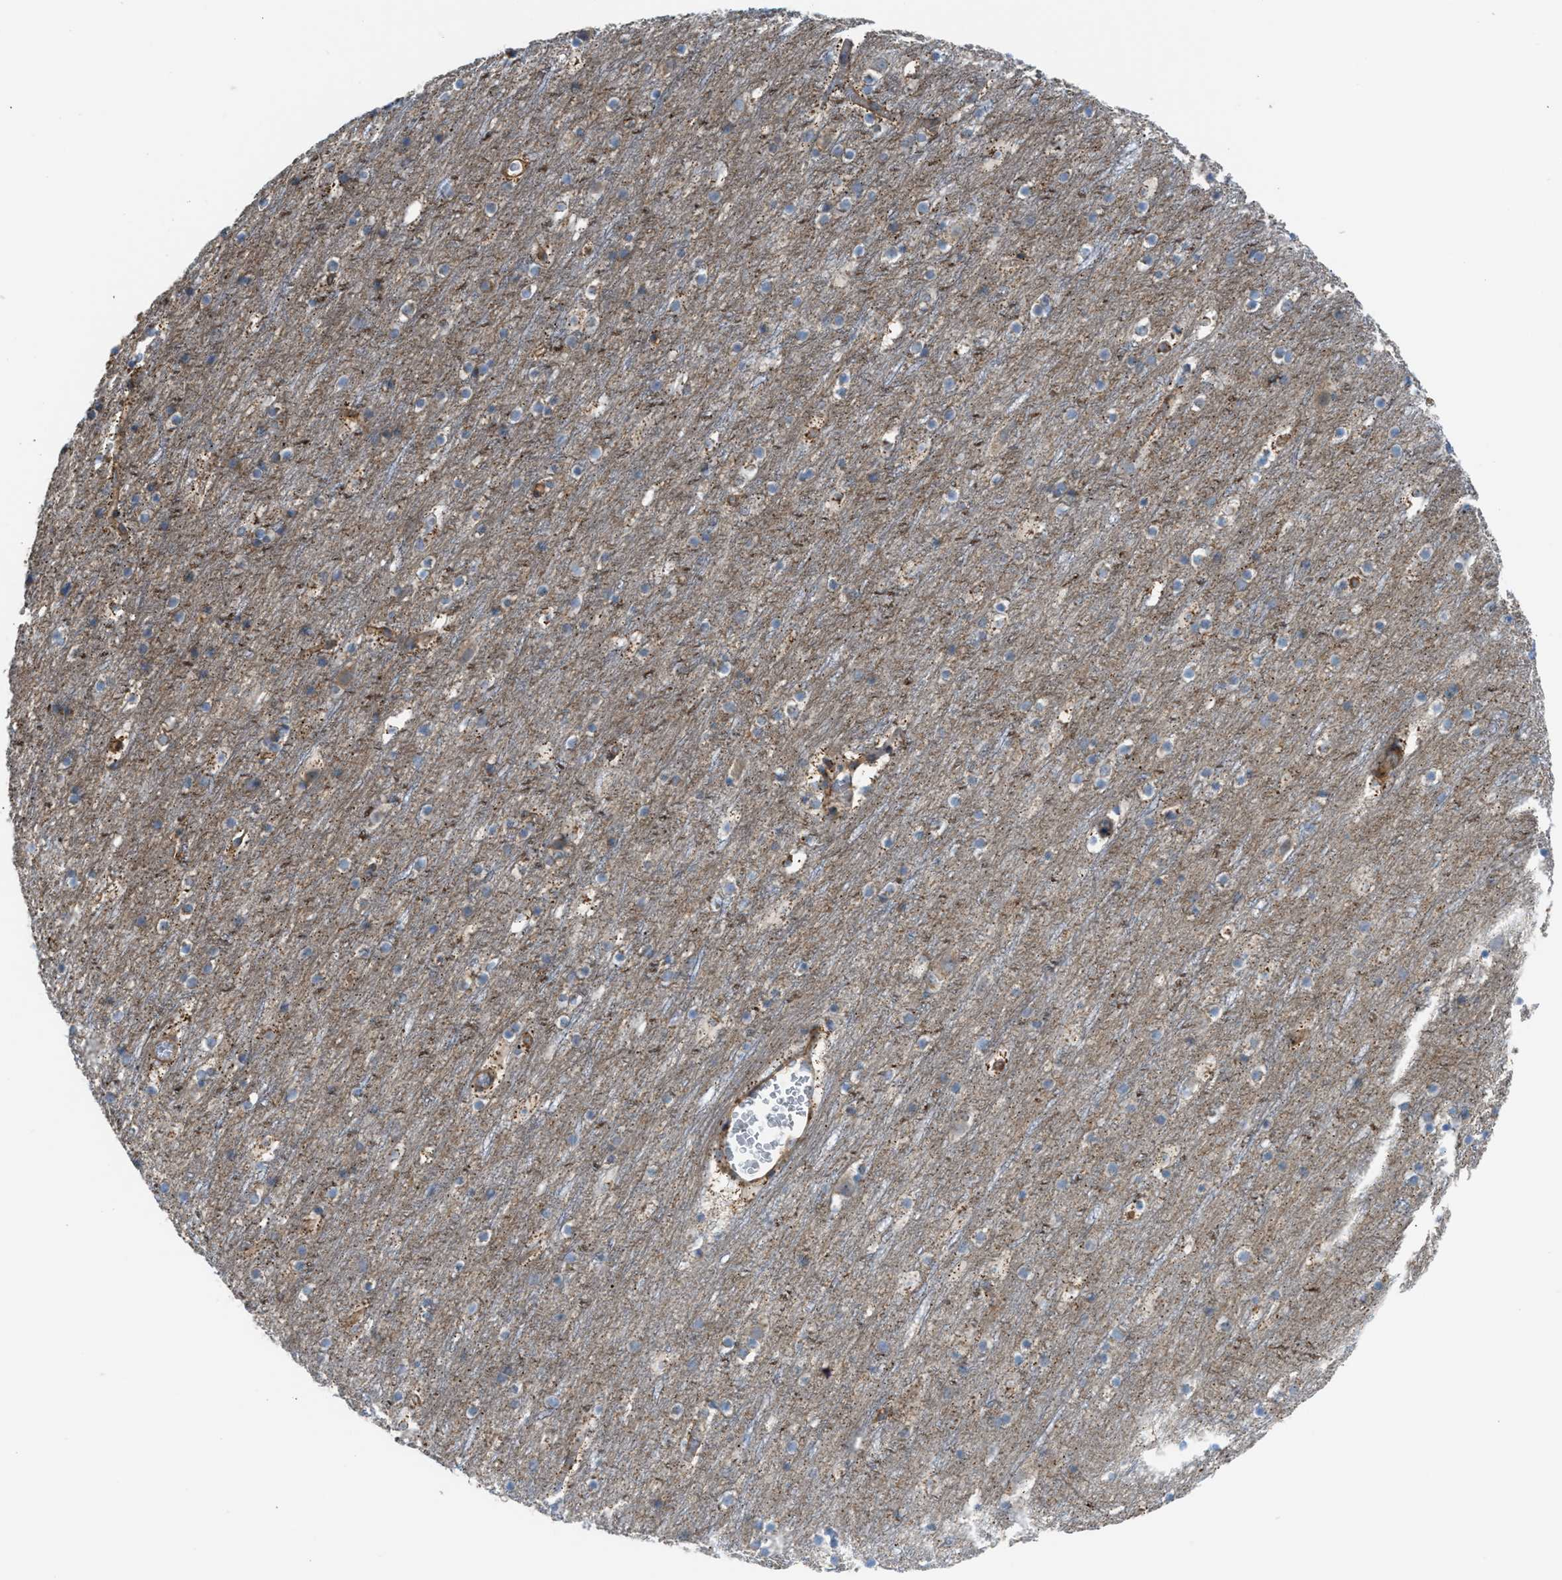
{"staining": {"intensity": "moderate", "quantity": ">75%", "location": "cytoplasmic/membranous"}, "tissue": "cerebral cortex", "cell_type": "Endothelial cells", "image_type": "normal", "snomed": [{"axis": "morphology", "description": "Normal tissue, NOS"}, {"axis": "topography", "description": "Cerebral cortex"}], "caption": "Immunohistochemical staining of benign human cerebral cortex displays medium levels of moderate cytoplasmic/membranous staining in approximately >75% of endothelial cells. The protein is shown in brown color, while the nuclei are stained blue.", "gene": "SLC10A3", "patient": {"sex": "male", "age": 45}}